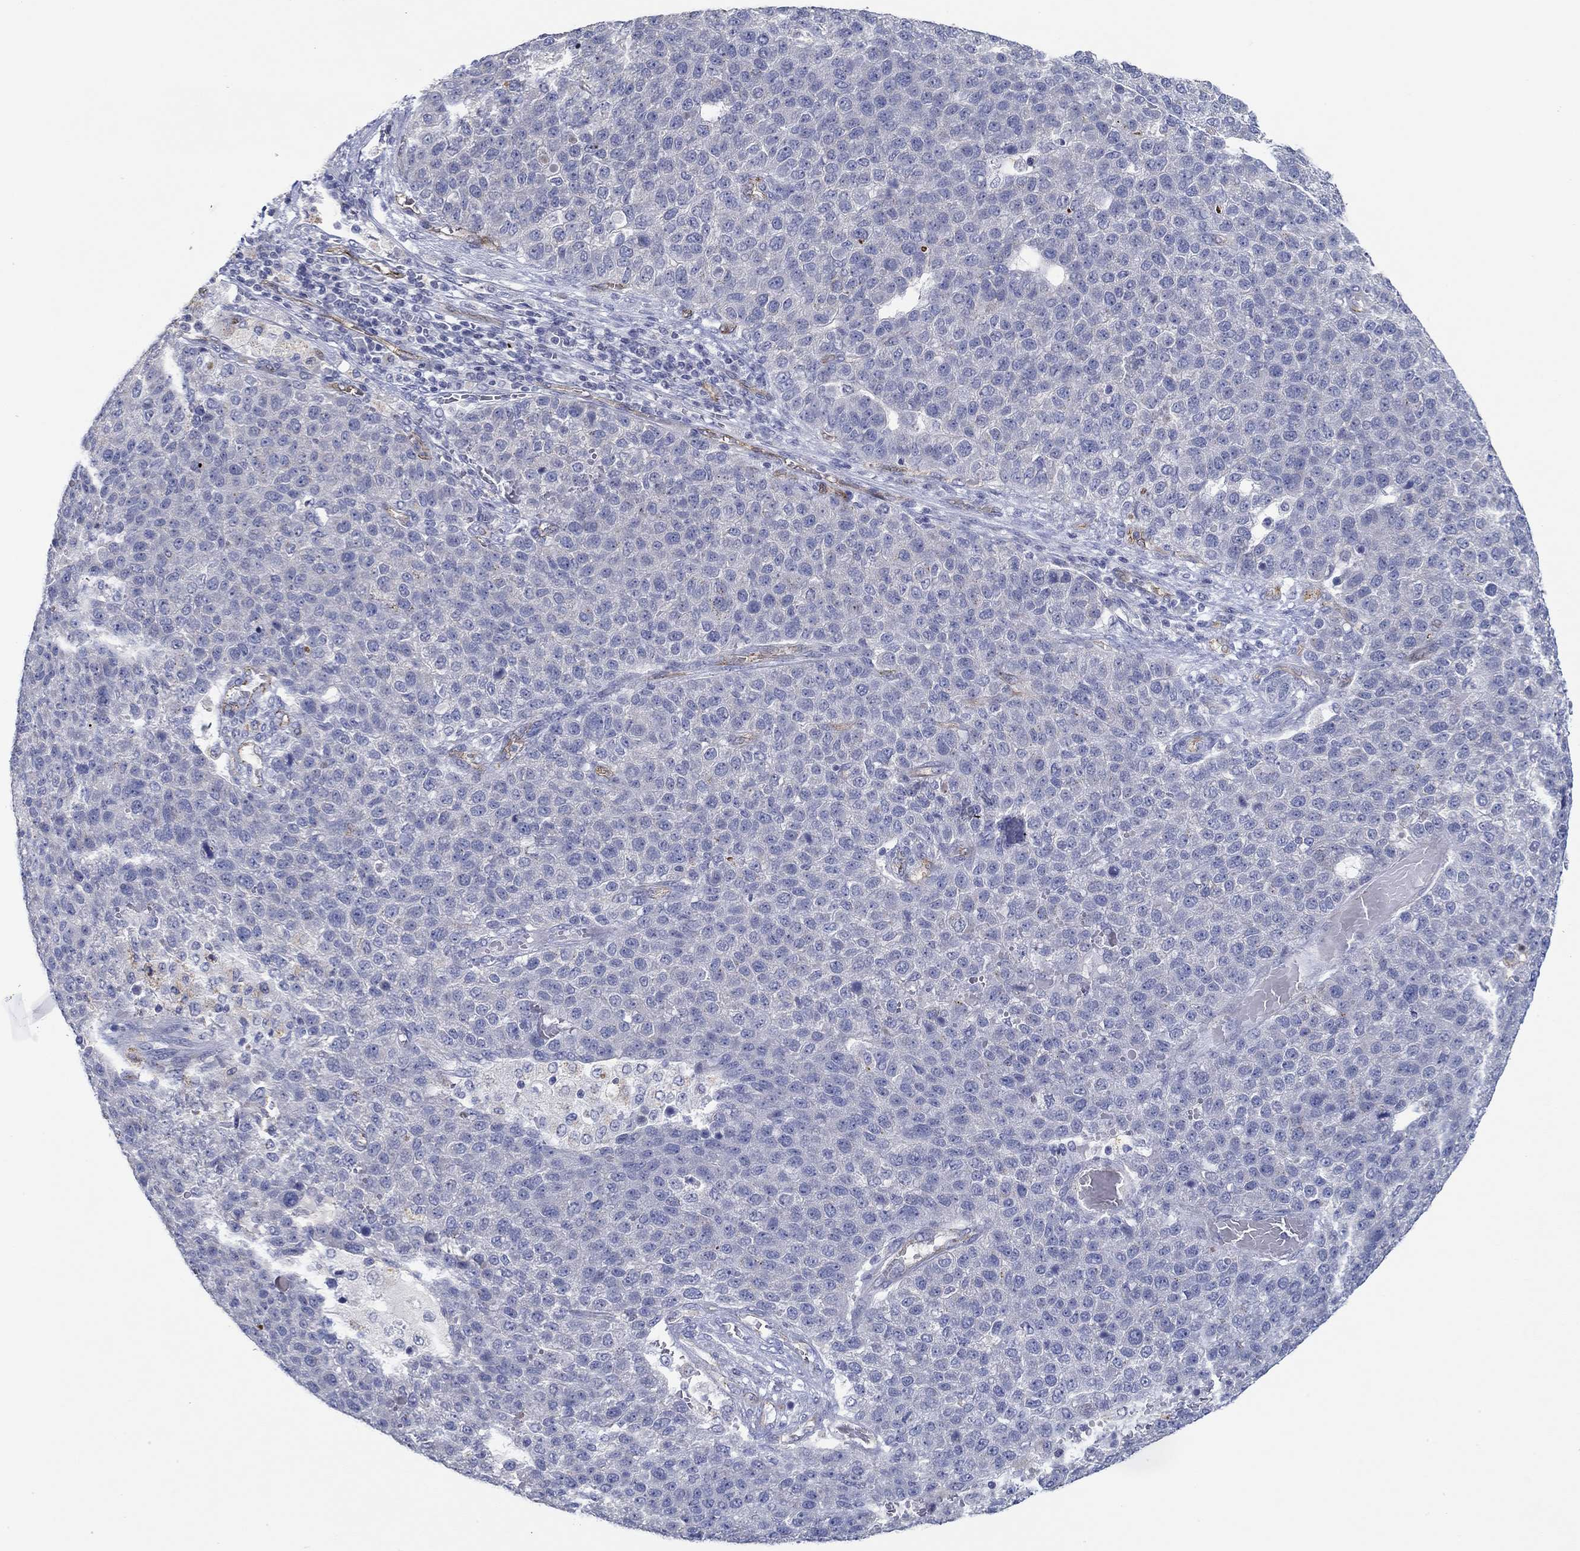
{"staining": {"intensity": "negative", "quantity": "none", "location": "none"}, "tissue": "pancreatic cancer", "cell_type": "Tumor cells", "image_type": "cancer", "snomed": [{"axis": "morphology", "description": "Adenocarcinoma, NOS"}, {"axis": "topography", "description": "Pancreas"}], "caption": "Immunohistochemistry histopathology image of human pancreatic adenocarcinoma stained for a protein (brown), which demonstrates no positivity in tumor cells.", "gene": "GJA5", "patient": {"sex": "female", "age": 61}}